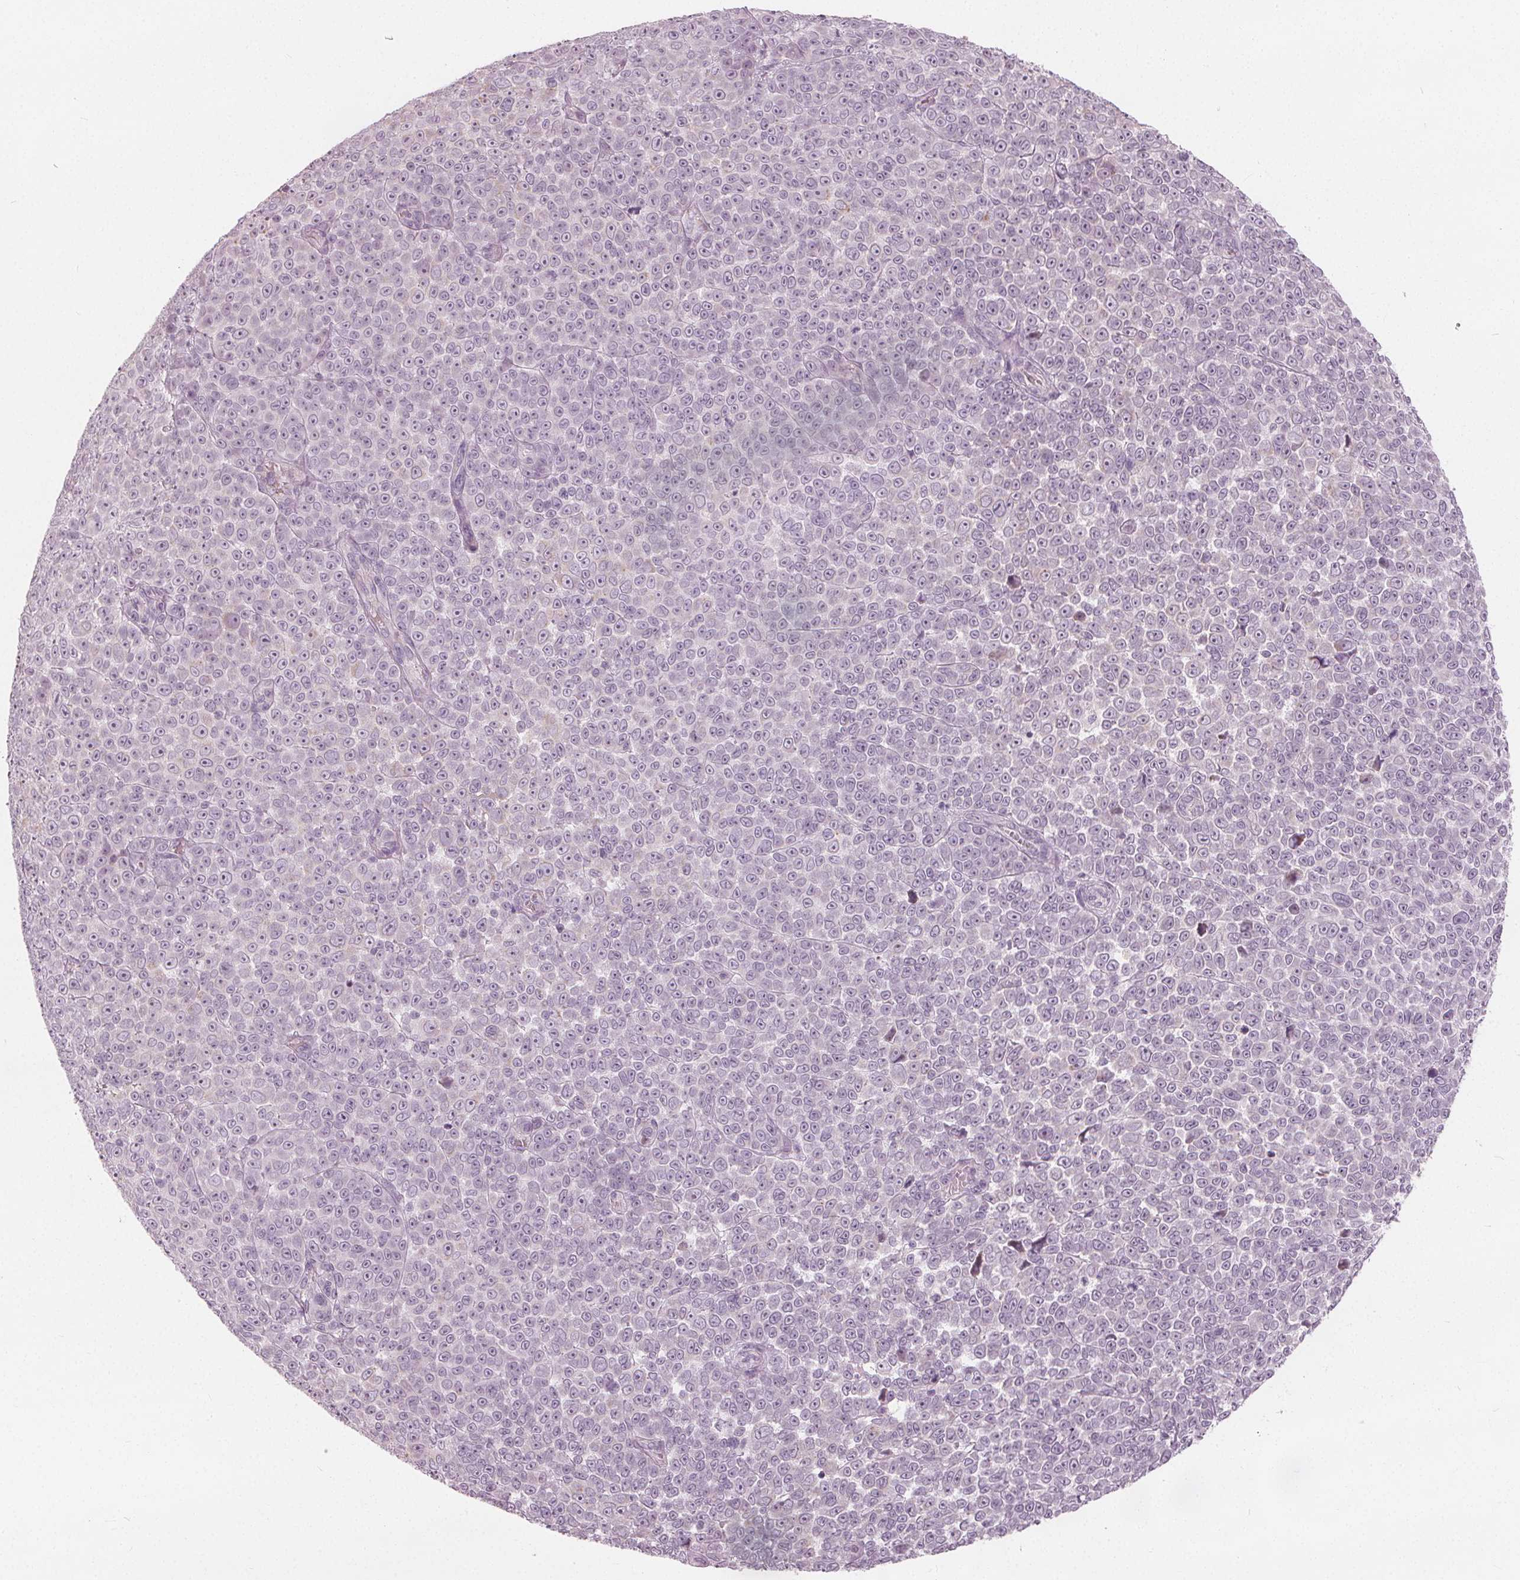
{"staining": {"intensity": "negative", "quantity": "none", "location": "none"}, "tissue": "melanoma", "cell_type": "Tumor cells", "image_type": "cancer", "snomed": [{"axis": "morphology", "description": "Malignant melanoma, NOS"}, {"axis": "topography", "description": "Skin"}], "caption": "This is an immunohistochemistry (IHC) image of human melanoma. There is no staining in tumor cells.", "gene": "BRSK1", "patient": {"sex": "female", "age": 95}}